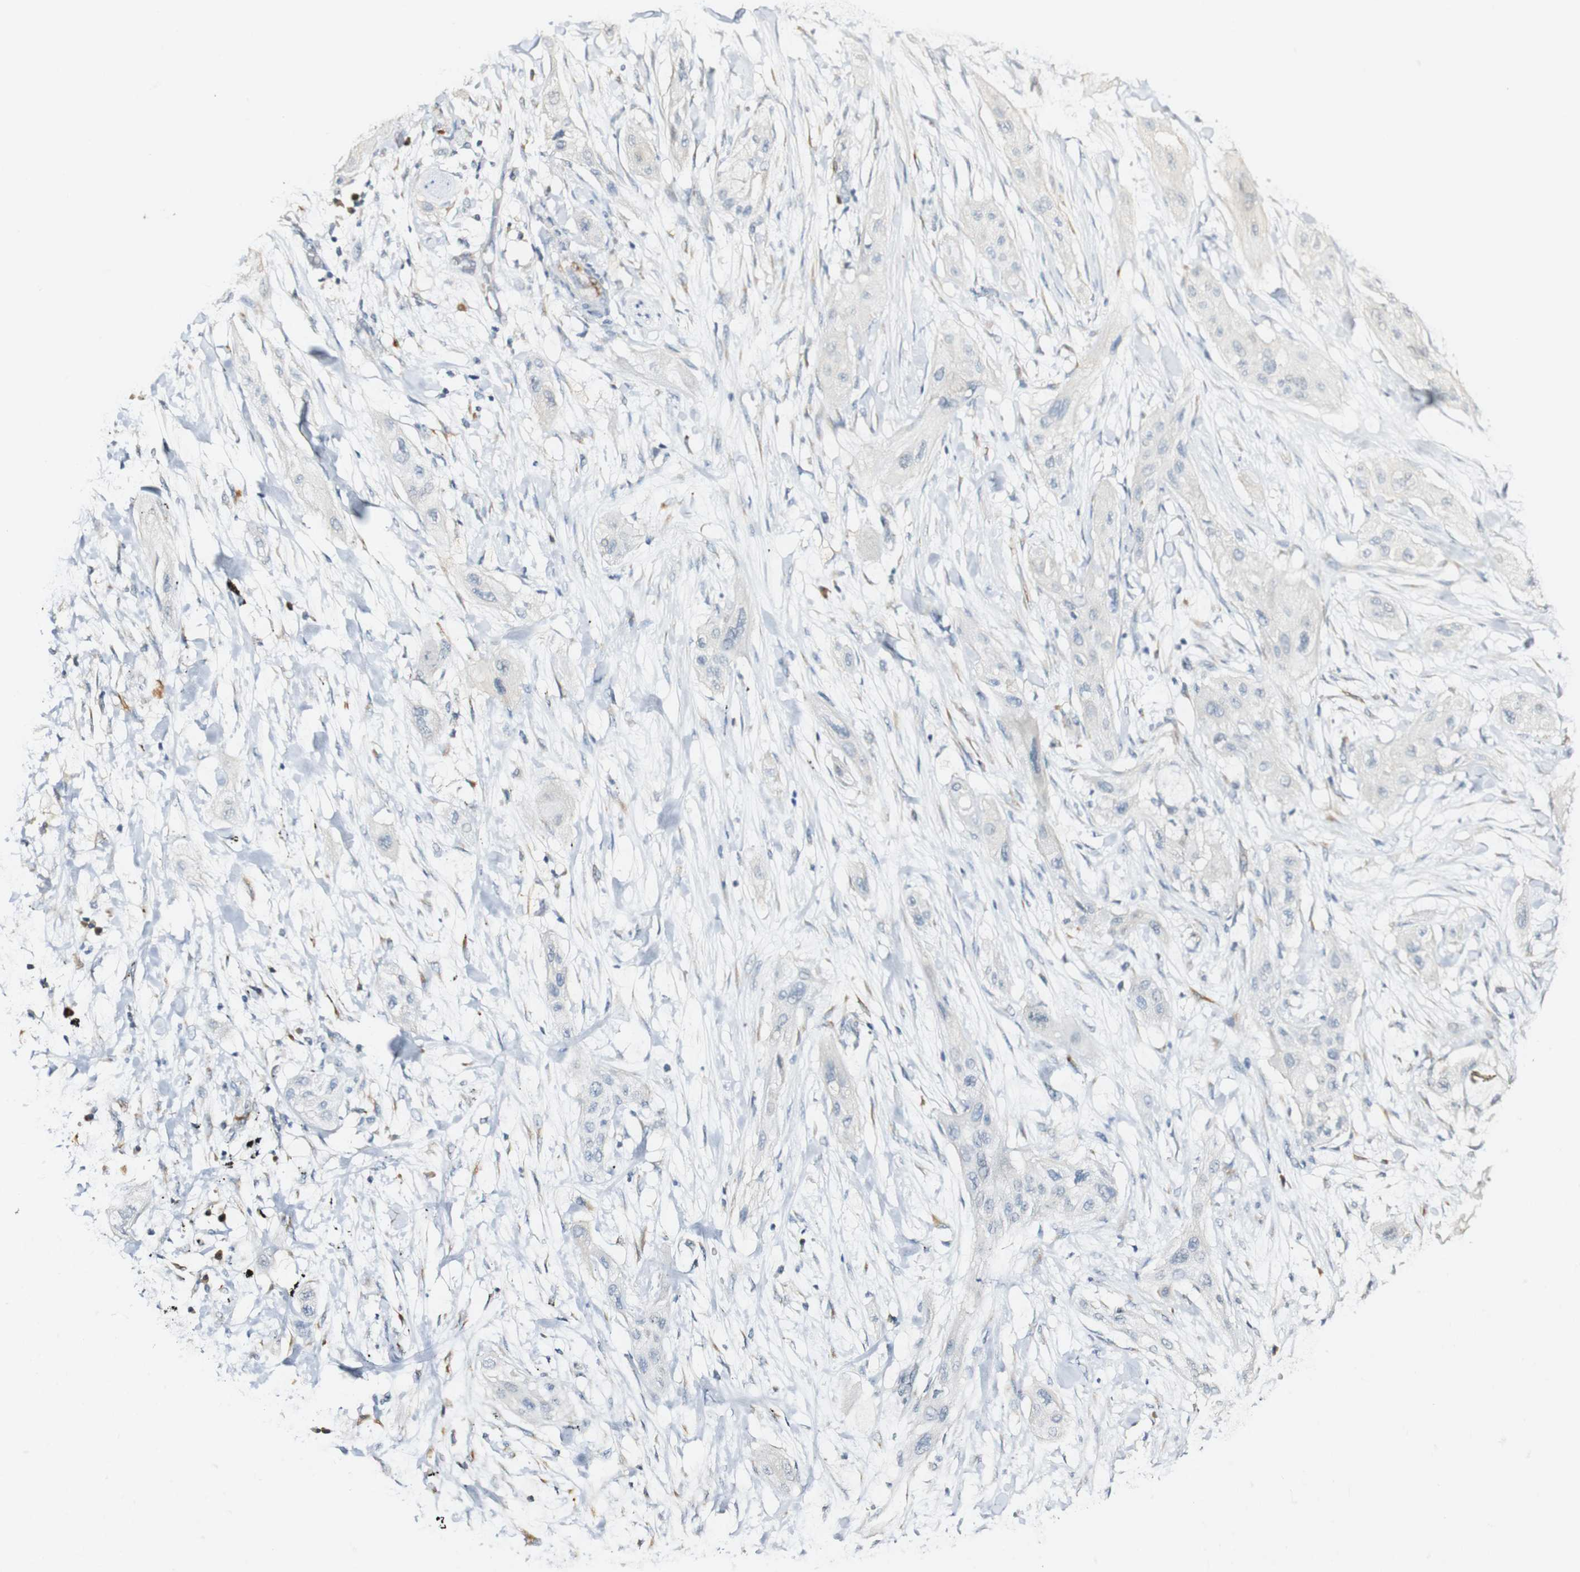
{"staining": {"intensity": "negative", "quantity": "none", "location": "none"}, "tissue": "lung cancer", "cell_type": "Tumor cells", "image_type": "cancer", "snomed": [{"axis": "morphology", "description": "Squamous cell carcinoma, NOS"}, {"axis": "topography", "description": "Lung"}], "caption": "An immunohistochemistry (IHC) histopathology image of lung cancer is shown. There is no staining in tumor cells of lung cancer.", "gene": "FMO3", "patient": {"sex": "female", "age": 47}}